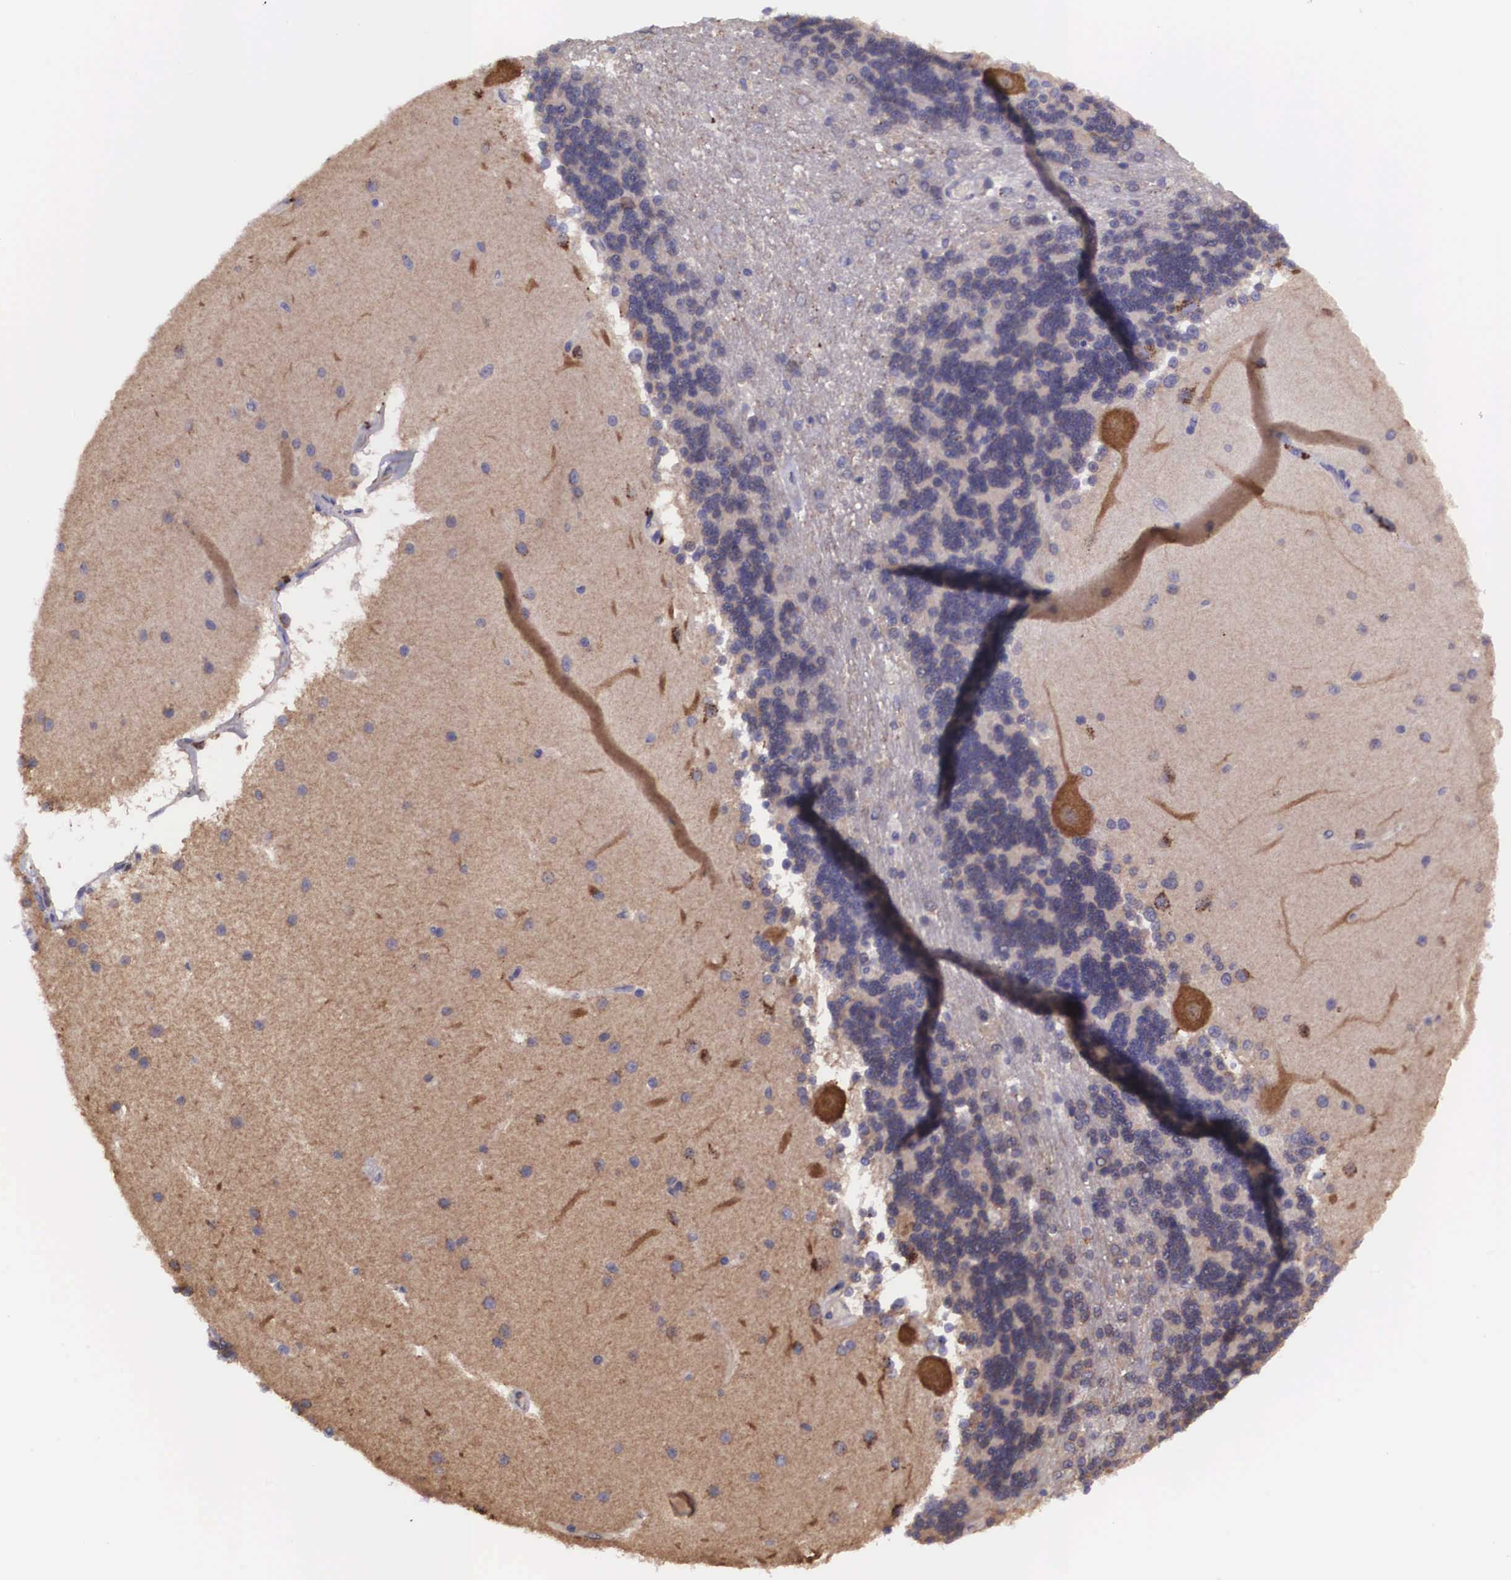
{"staining": {"intensity": "negative", "quantity": "none", "location": "none"}, "tissue": "cerebellum", "cell_type": "Cells in granular layer", "image_type": "normal", "snomed": [{"axis": "morphology", "description": "Normal tissue, NOS"}, {"axis": "topography", "description": "Cerebellum"}], "caption": "Human cerebellum stained for a protein using IHC demonstrates no expression in cells in granular layer.", "gene": "BCAR1", "patient": {"sex": "female", "age": 54}}